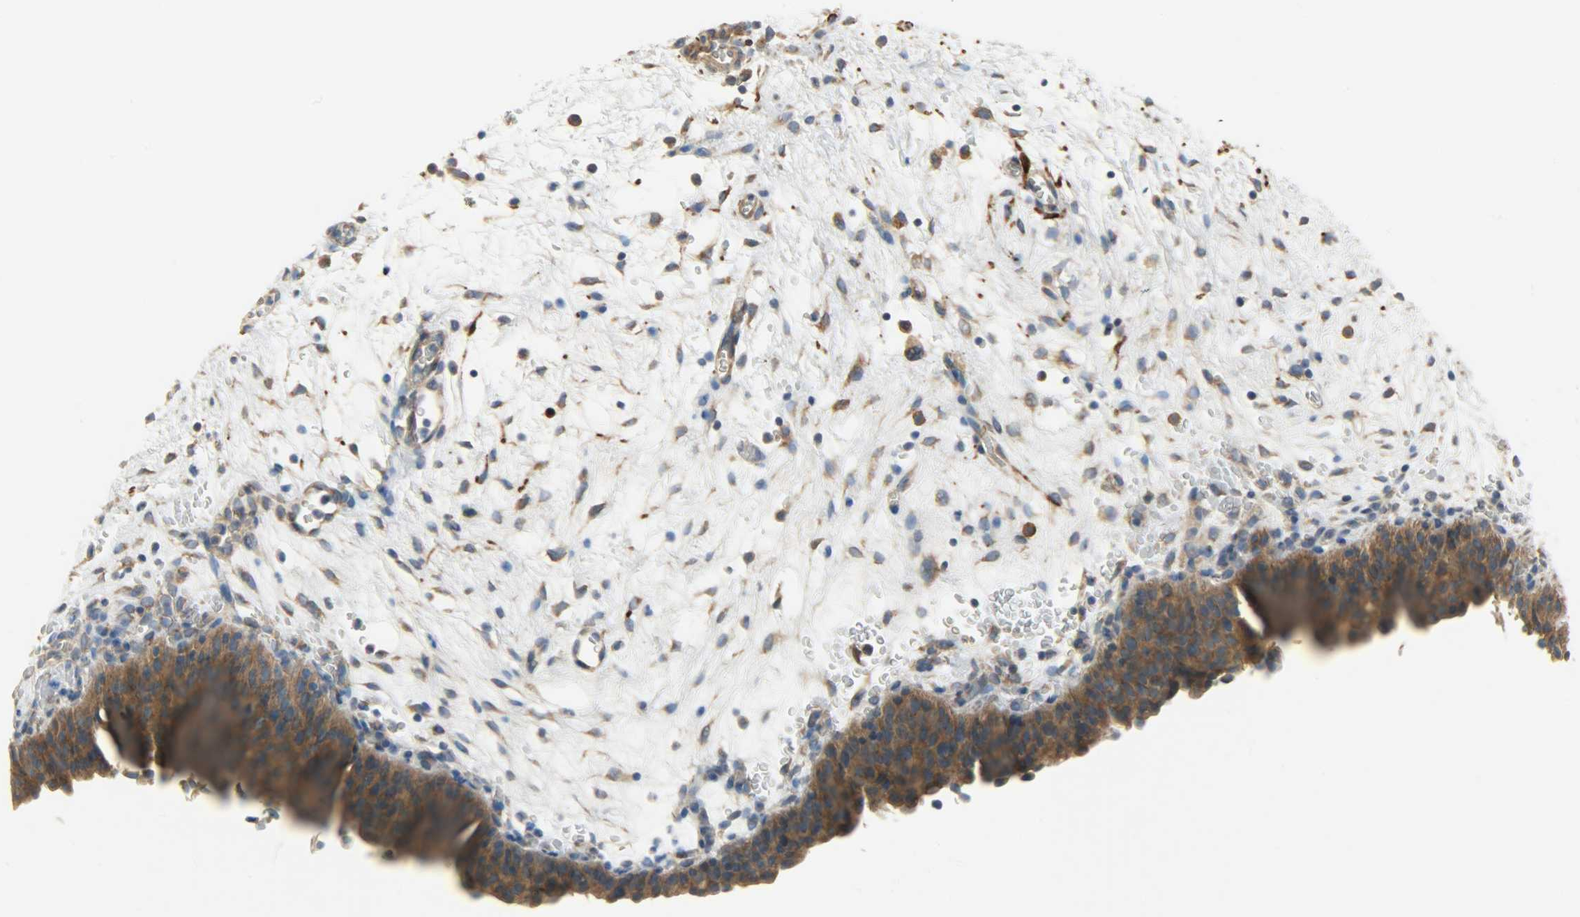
{"staining": {"intensity": "strong", "quantity": ">75%", "location": "cytoplasmic/membranous"}, "tissue": "urinary bladder", "cell_type": "Urothelial cells", "image_type": "normal", "snomed": [{"axis": "morphology", "description": "Normal tissue, NOS"}, {"axis": "morphology", "description": "Dysplasia, NOS"}, {"axis": "topography", "description": "Urinary bladder"}], "caption": "Immunohistochemical staining of normal urinary bladder reveals strong cytoplasmic/membranous protein expression in approximately >75% of urothelial cells. (Brightfield microscopy of DAB IHC at high magnification).", "gene": "C1orf198", "patient": {"sex": "male", "age": 35}}